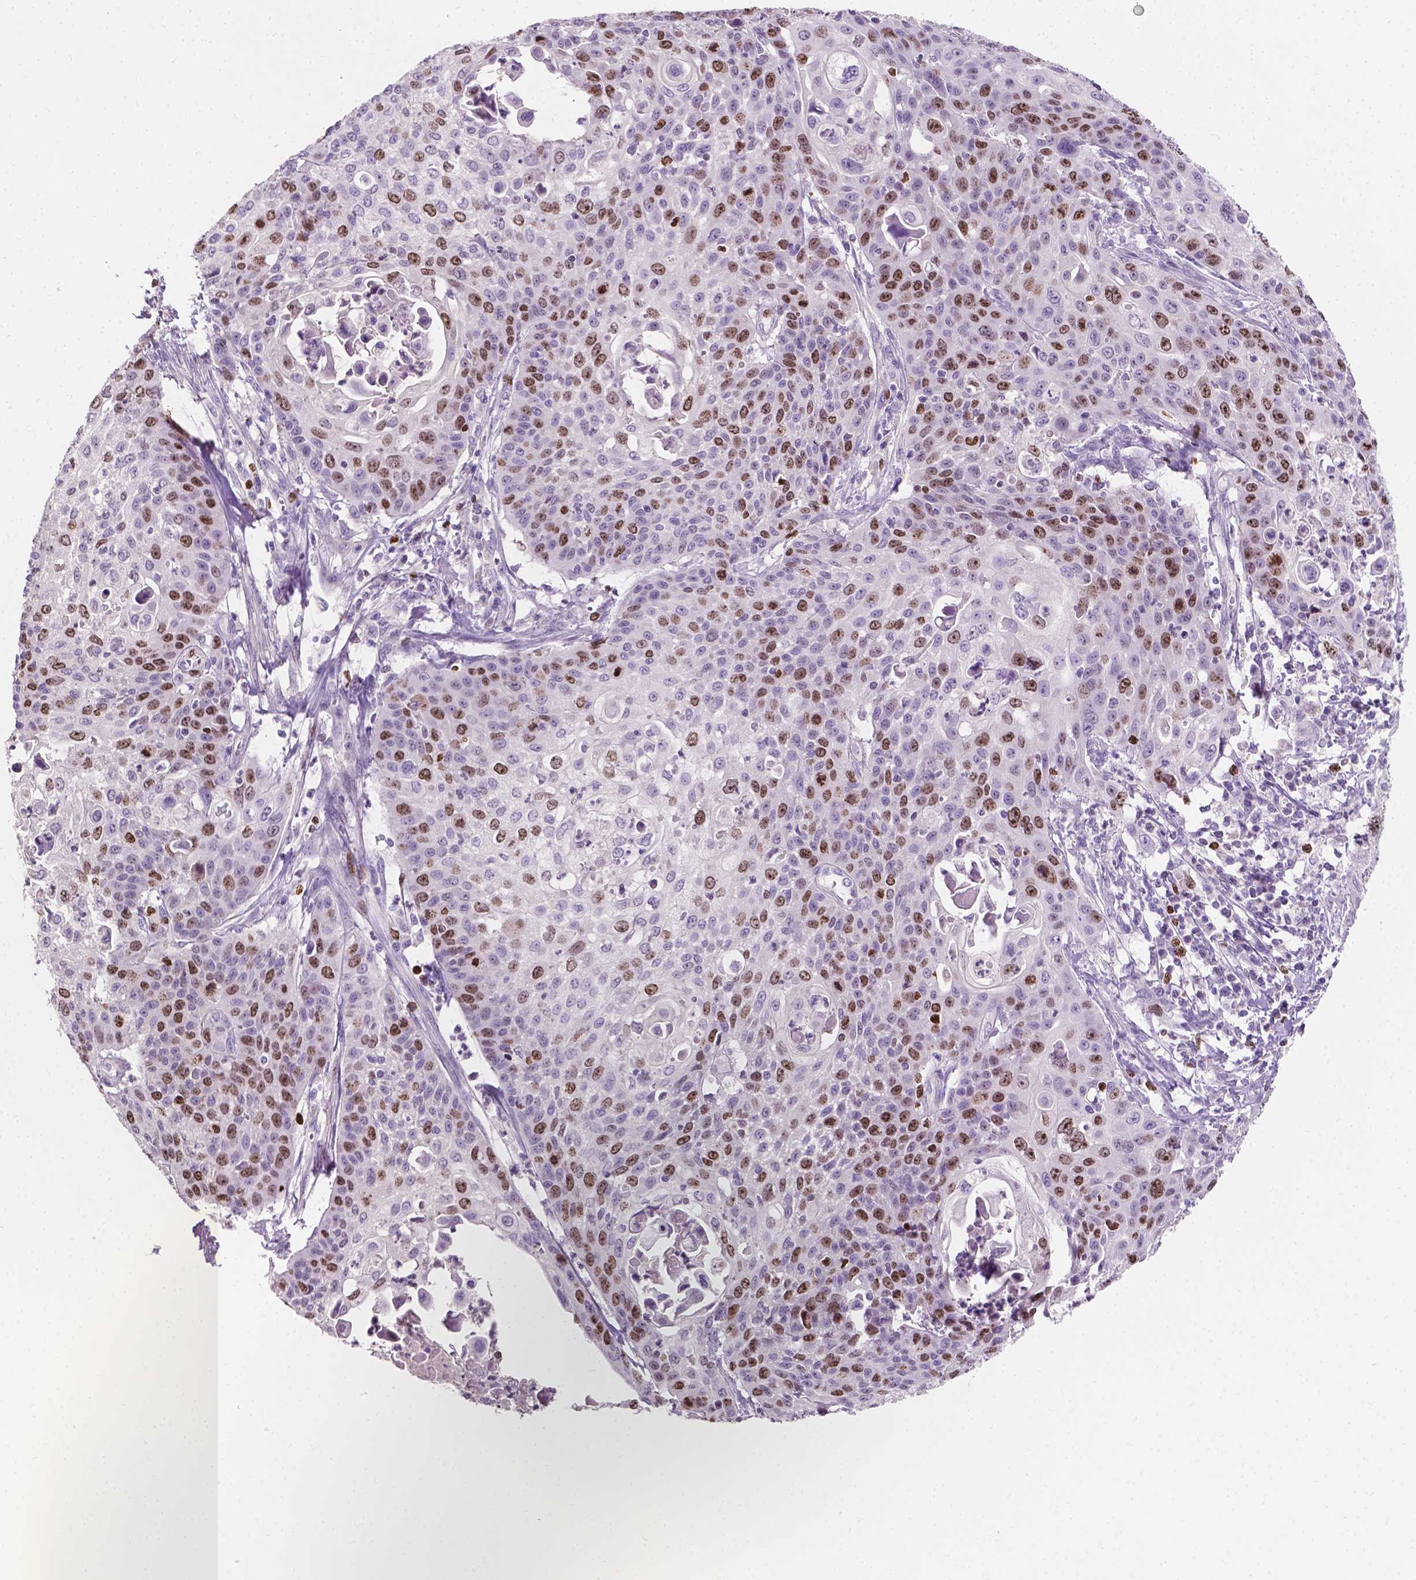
{"staining": {"intensity": "moderate", "quantity": "25%-75%", "location": "nuclear"}, "tissue": "cervical cancer", "cell_type": "Tumor cells", "image_type": "cancer", "snomed": [{"axis": "morphology", "description": "Squamous cell carcinoma, NOS"}, {"axis": "topography", "description": "Cervix"}], "caption": "Brown immunohistochemical staining in cervical cancer (squamous cell carcinoma) reveals moderate nuclear staining in about 25%-75% of tumor cells. (IHC, brightfield microscopy, high magnification).", "gene": "SIAH2", "patient": {"sex": "female", "age": 65}}